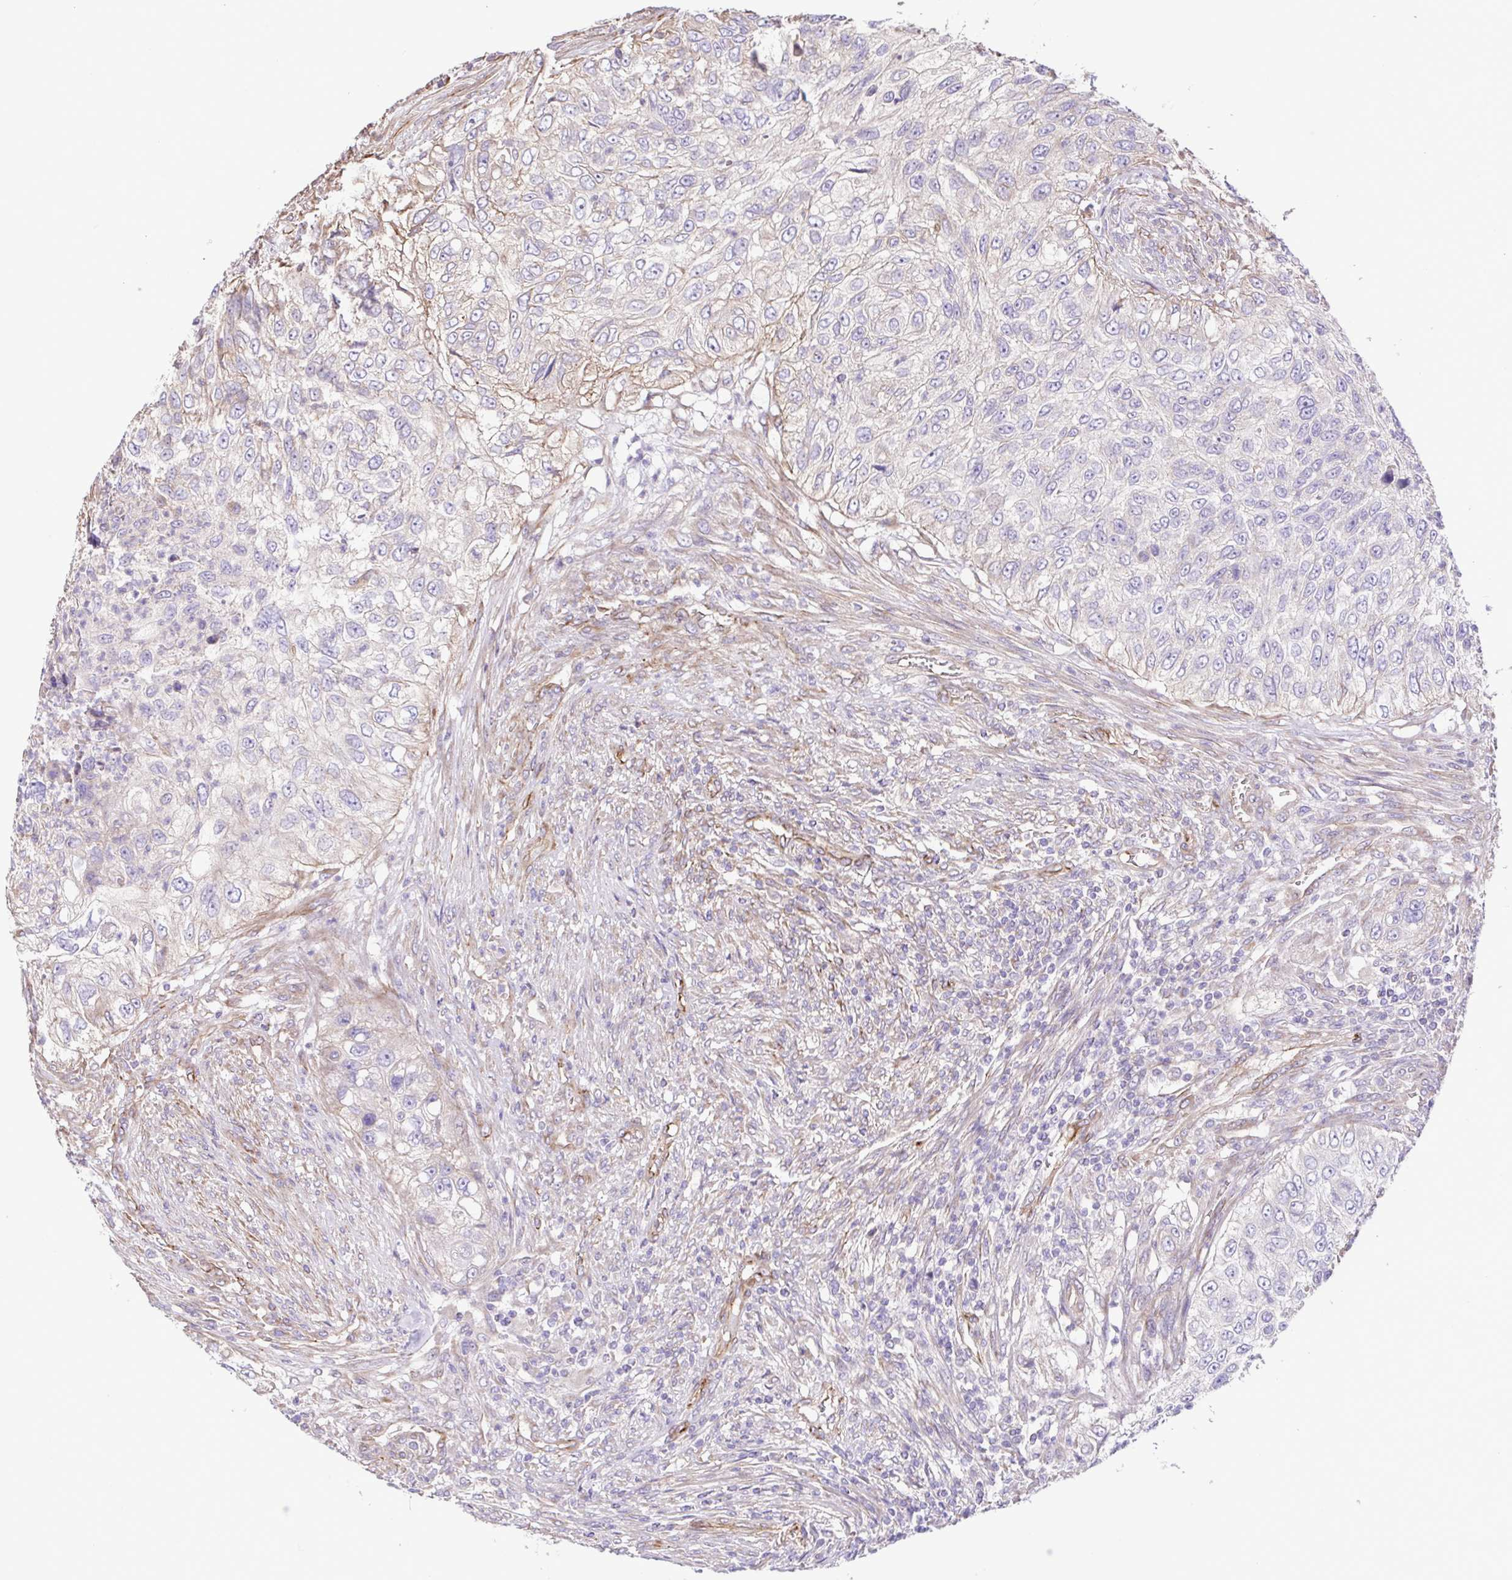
{"staining": {"intensity": "weak", "quantity": "<25%", "location": "cytoplasmic/membranous"}, "tissue": "urothelial cancer", "cell_type": "Tumor cells", "image_type": "cancer", "snomed": [{"axis": "morphology", "description": "Urothelial carcinoma, High grade"}, {"axis": "topography", "description": "Urinary bladder"}], "caption": "Micrograph shows no protein positivity in tumor cells of urothelial cancer tissue.", "gene": "FLT1", "patient": {"sex": "female", "age": 60}}